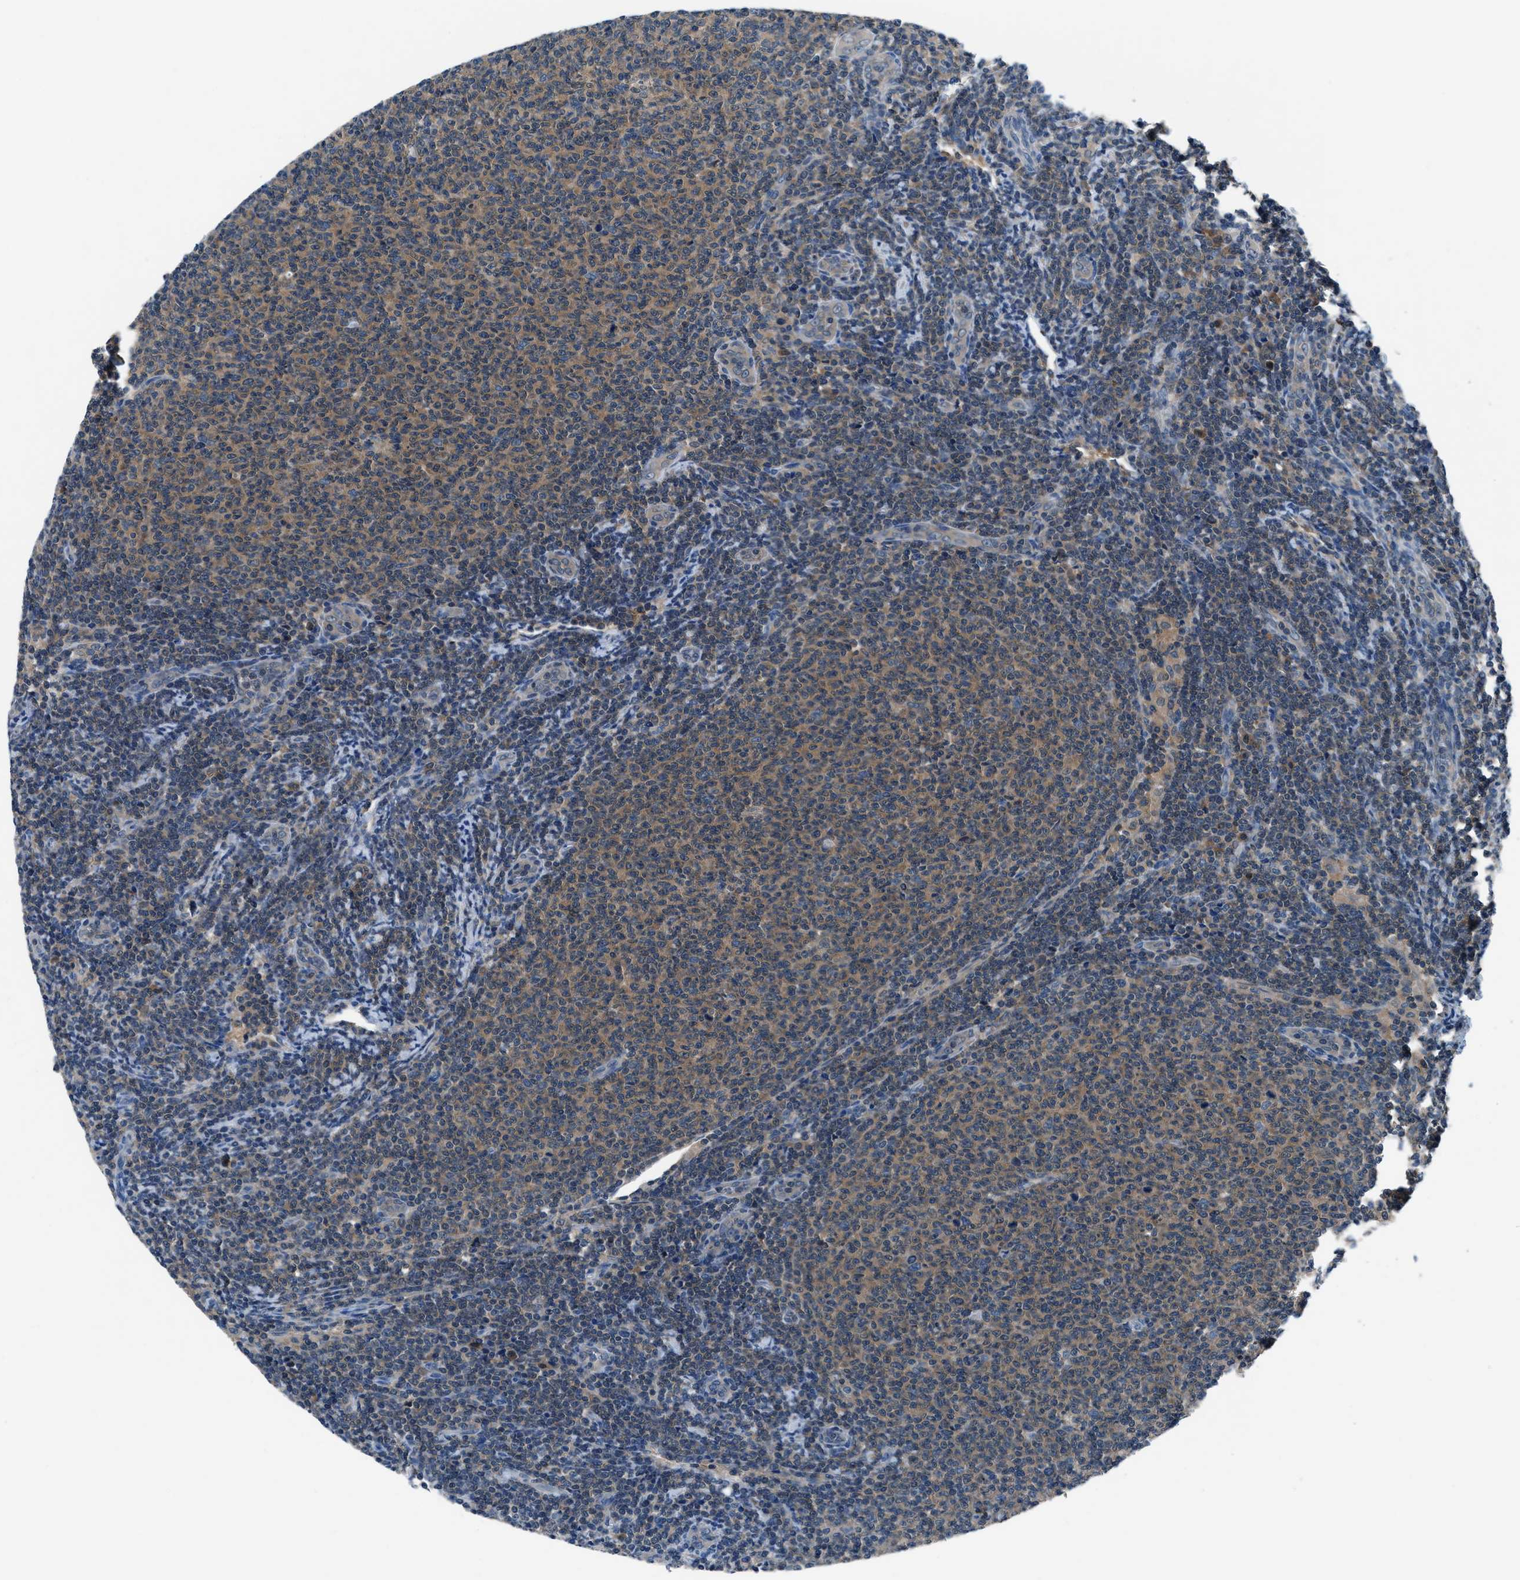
{"staining": {"intensity": "moderate", "quantity": ">75%", "location": "cytoplasmic/membranous"}, "tissue": "lymphoma", "cell_type": "Tumor cells", "image_type": "cancer", "snomed": [{"axis": "morphology", "description": "Malignant lymphoma, non-Hodgkin's type, Low grade"}, {"axis": "topography", "description": "Lymph node"}], "caption": "Low-grade malignant lymphoma, non-Hodgkin's type was stained to show a protein in brown. There is medium levels of moderate cytoplasmic/membranous expression in approximately >75% of tumor cells. The staining was performed using DAB to visualize the protein expression in brown, while the nuclei were stained in blue with hematoxylin (Magnification: 20x).", "gene": "ACP1", "patient": {"sex": "male", "age": 66}}